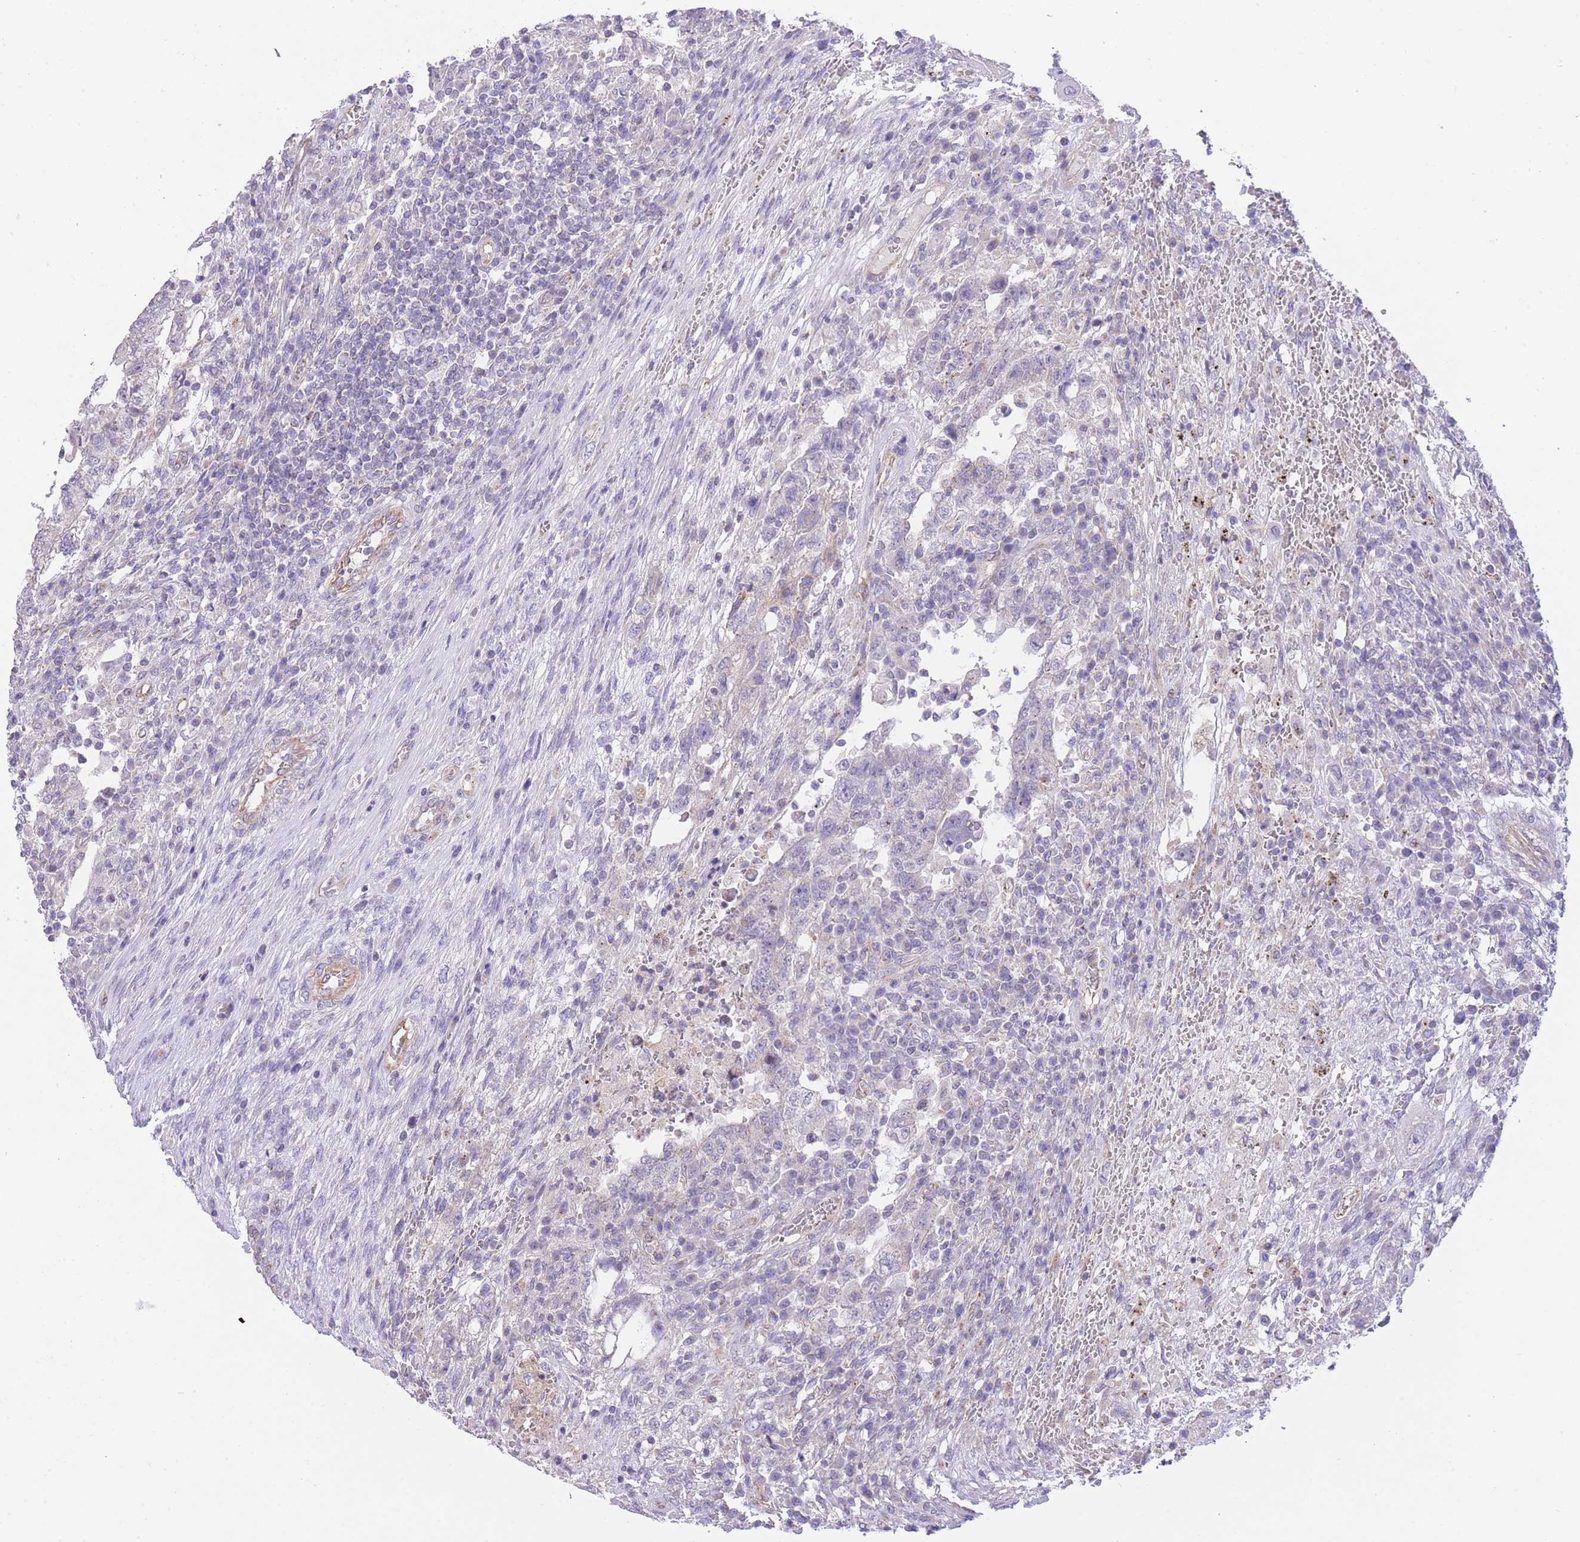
{"staining": {"intensity": "negative", "quantity": "none", "location": "none"}, "tissue": "testis cancer", "cell_type": "Tumor cells", "image_type": "cancer", "snomed": [{"axis": "morphology", "description": "Carcinoma, Embryonal, NOS"}, {"axis": "topography", "description": "Testis"}], "caption": "Tumor cells are negative for brown protein staining in embryonal carcinoma (testis).", "gene": "CTBP1", "patient": {"sex": "male", "age": 26}}